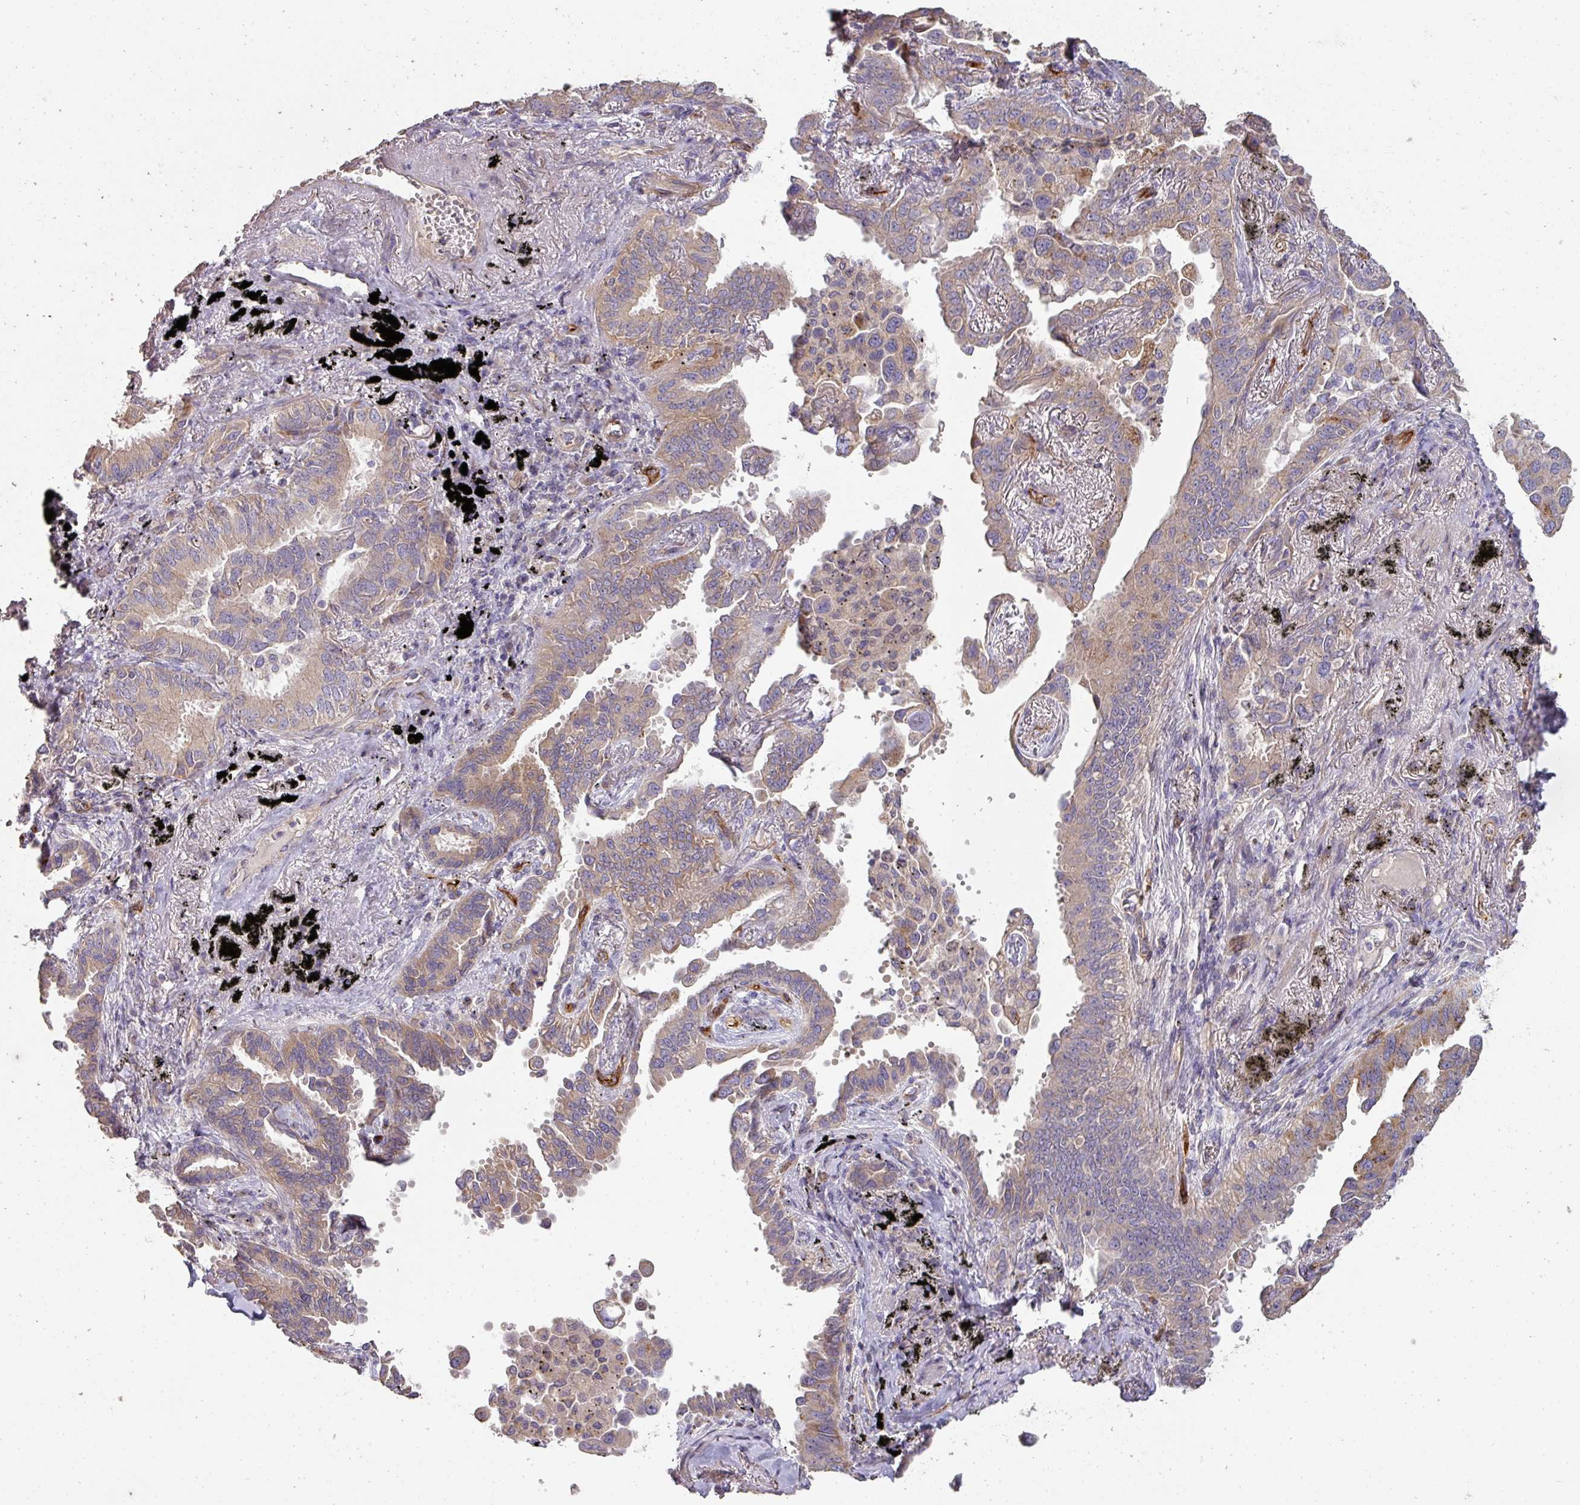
{"staining": {"intensity": "weak", "quantity": "<25%", "location": "cytoplasmic/membranous"}, "tissue": "lung cancer", "cell_type": "Tumor cells", "image_type": "cancer", "snomed": [{"axis": "morphology", "description": "Adenocarcinoma, NOS"}, {"axis": "topography", "description": "Lung"}], "caption": "Tumor cells show no significant staining in adenocarcinoma (lung).", "gene": "PCDH1", "patient": {"sex": "male", "age": 67}}